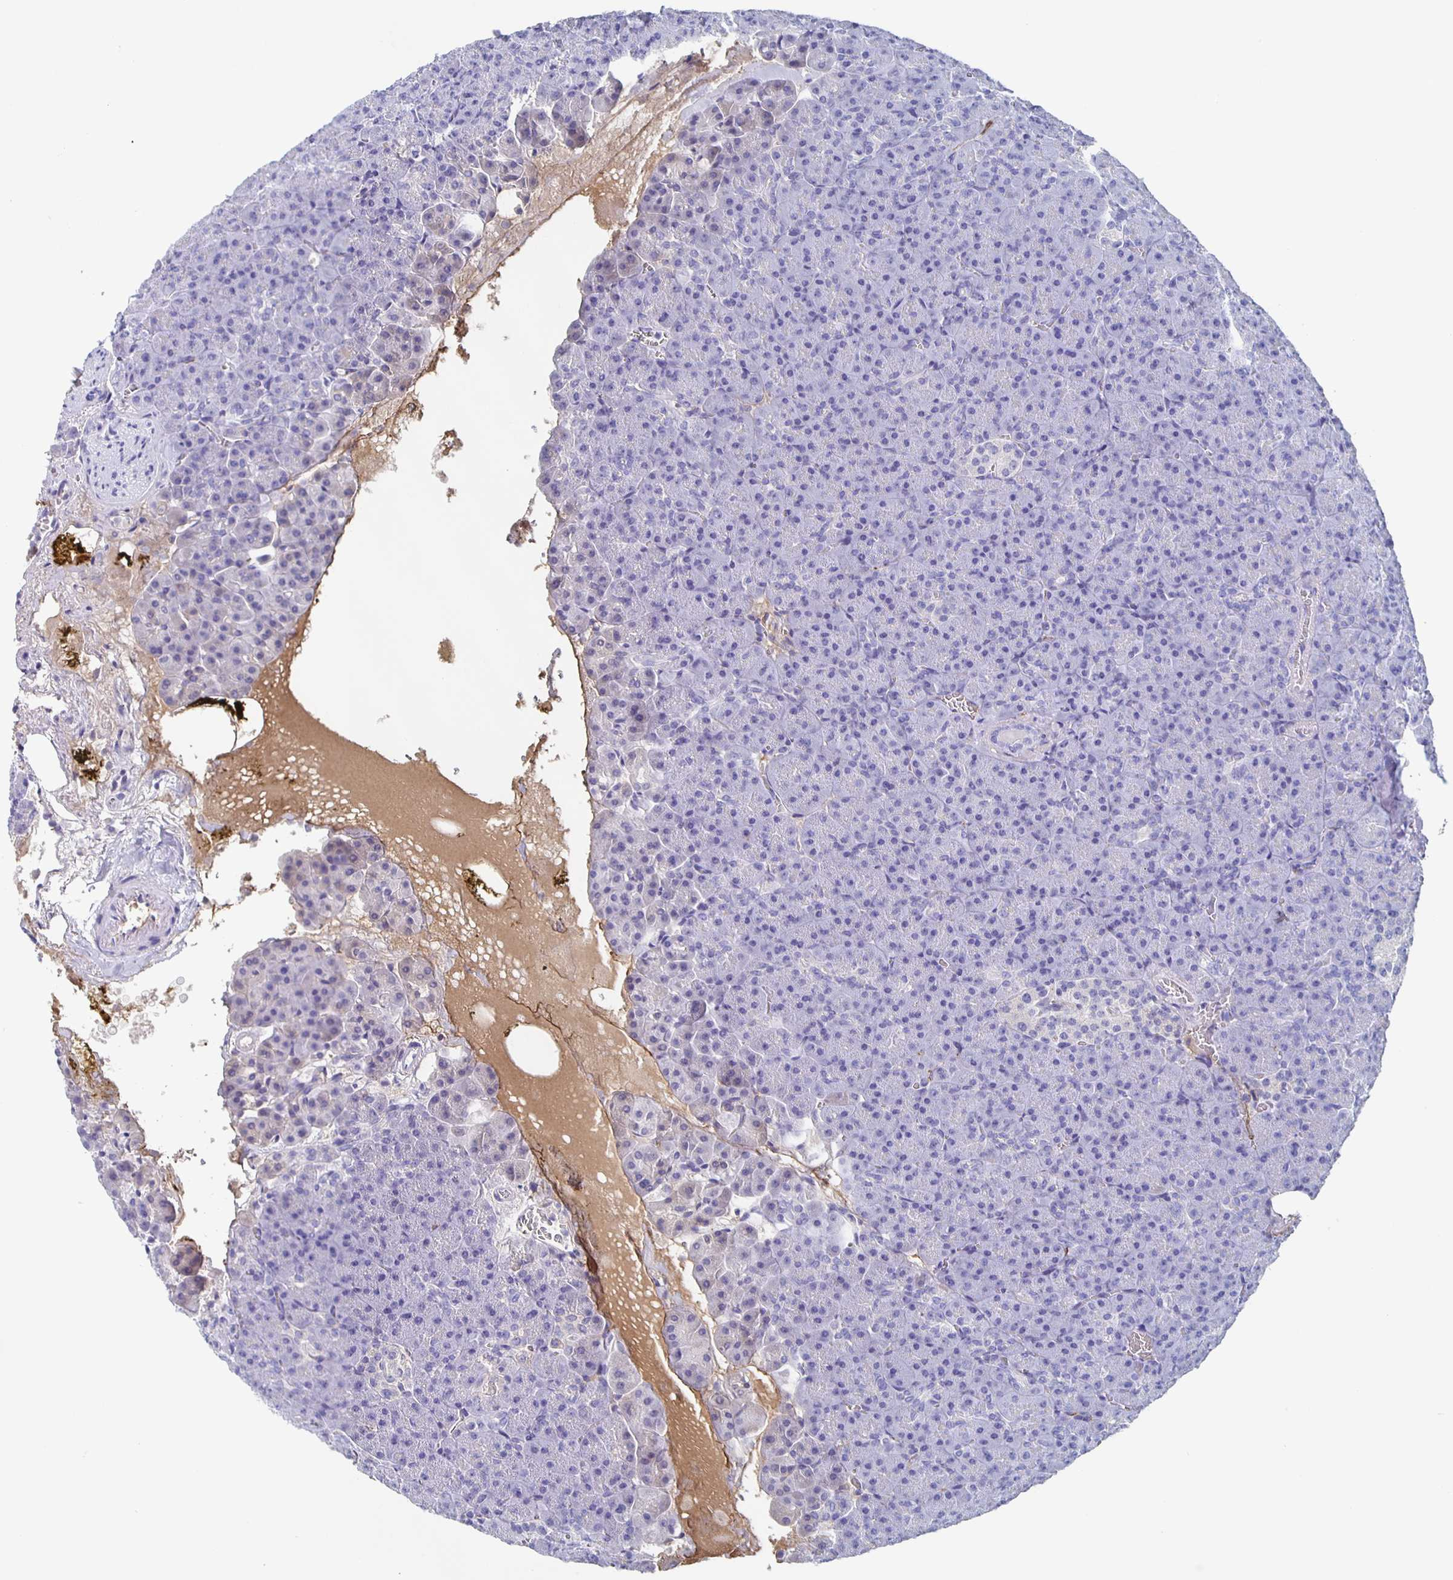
{"staining": {"intensity": "negative", "quantity": "none", "location": "none"}, "tissue": "pancreas", "cell_type": "Exocrine glandular cells", "image_type": "normal", "snomed": [{"axis": "morphology", "description": "Normal tissue, NOS"}, {"axis": "topography", "description": "Pancreas"}], "caption": "This is a photomicrograph of immunohistochemistry staining of benign pancreas, which shows no staining in exocrine glandular cells.", "gene": "FGA", "patient": {"sex": "female", "age": 74}}